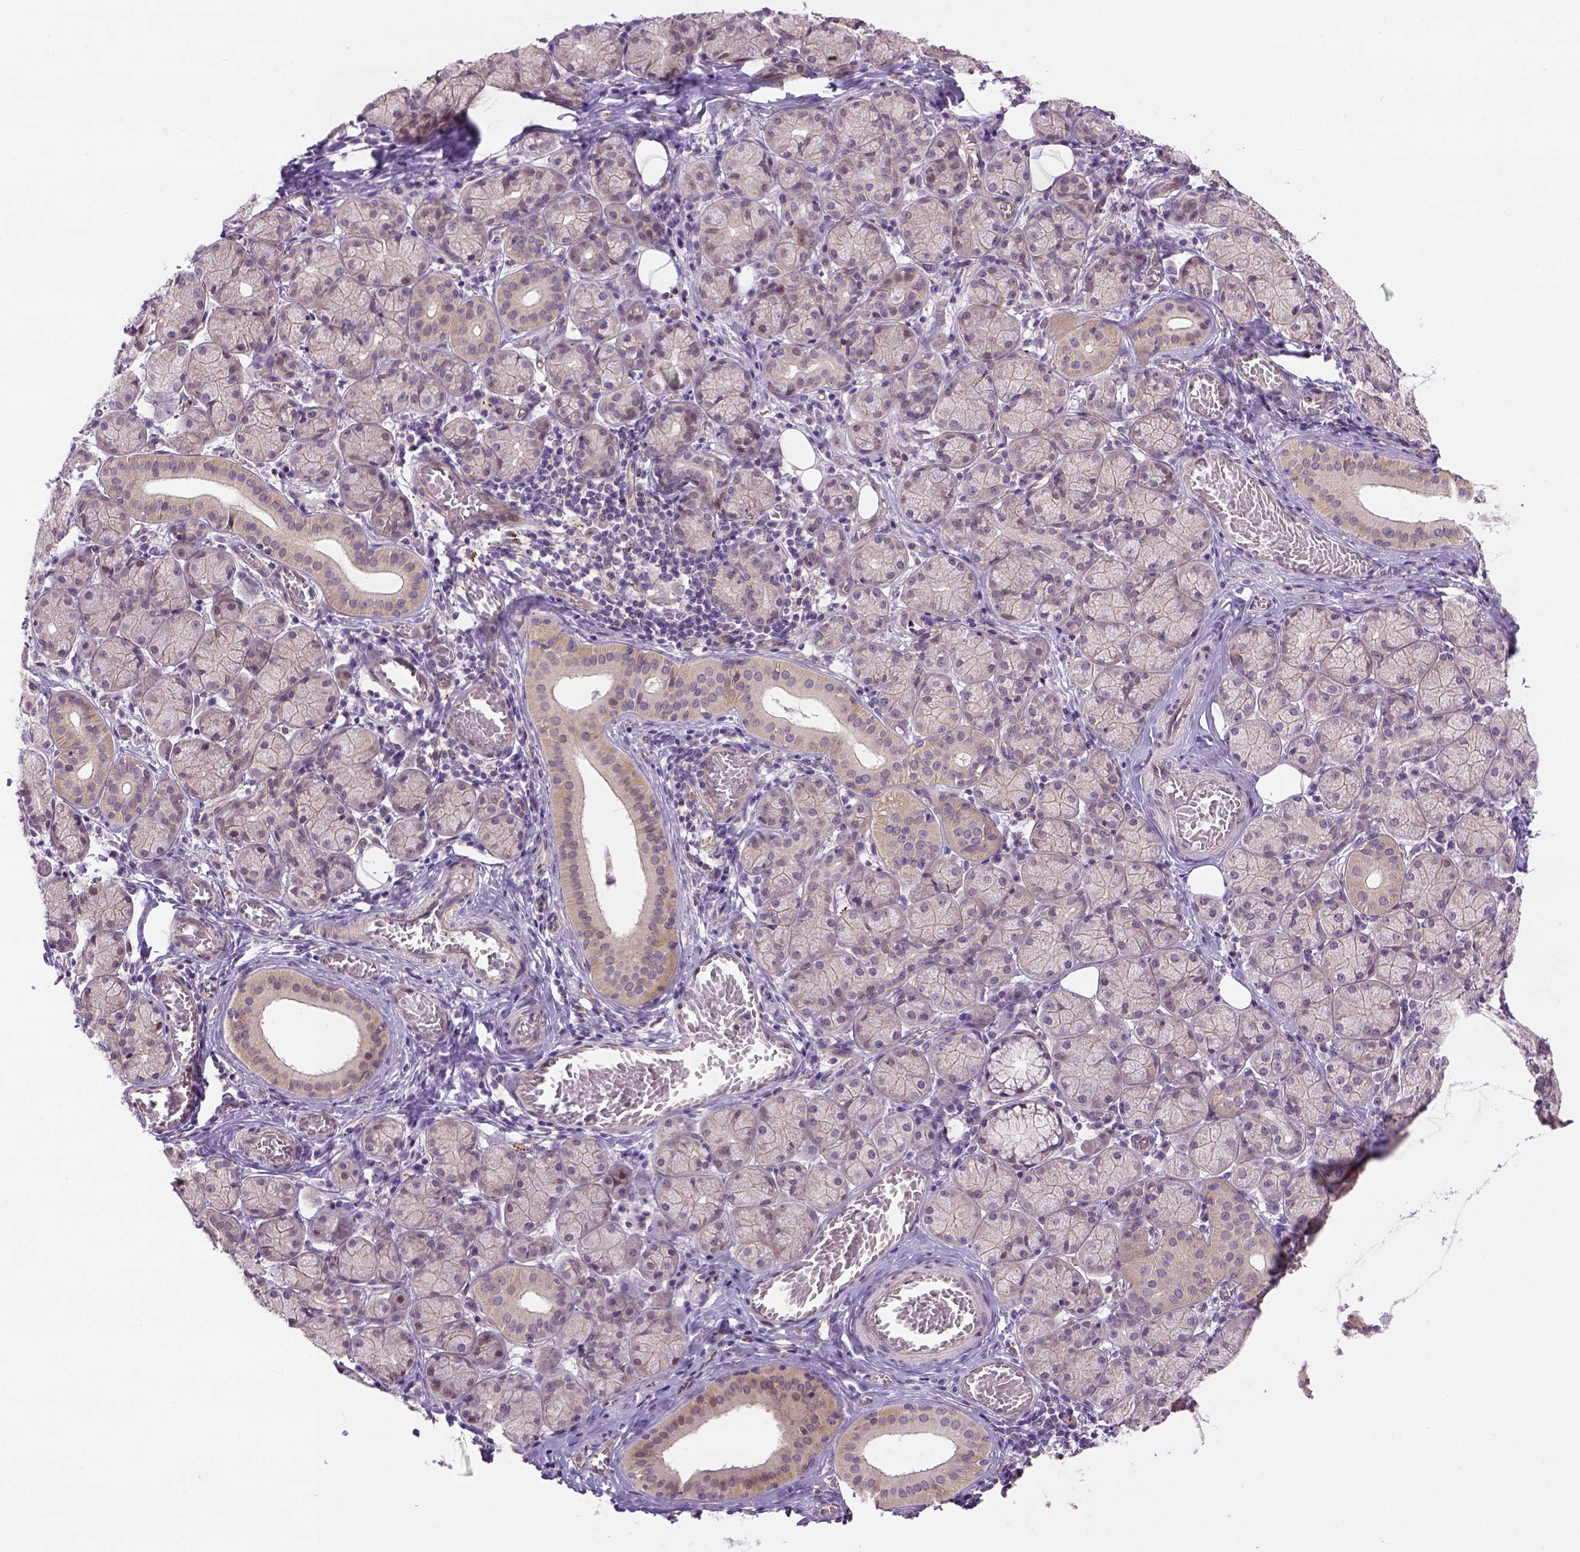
{"staining": {"intensity": "weak", "quantity": "25%-75%", "location": "cytoplasmic/membranous"}, "tissue": "salivary gland", "cell_type": "Glandular cells", "image_type": "normal", "snomed": [{"axis": "morphology", "description": "Normal tissue, NOS"}, {"axis": "topography", "description": "Salivary gland"}, {"axis": "topography", "description": "Peripheral nerve tissue"}], "caption": "Immunohistochemical staining of normal human salivary gland displays 25%-75% levels of weak cytoplasmic/membranous protein staining in about 25%-75% of glandular cells. Nuclei are stained in blue.", "gene": "KAZN", "patient": {"sex": "female", "age": 24}}